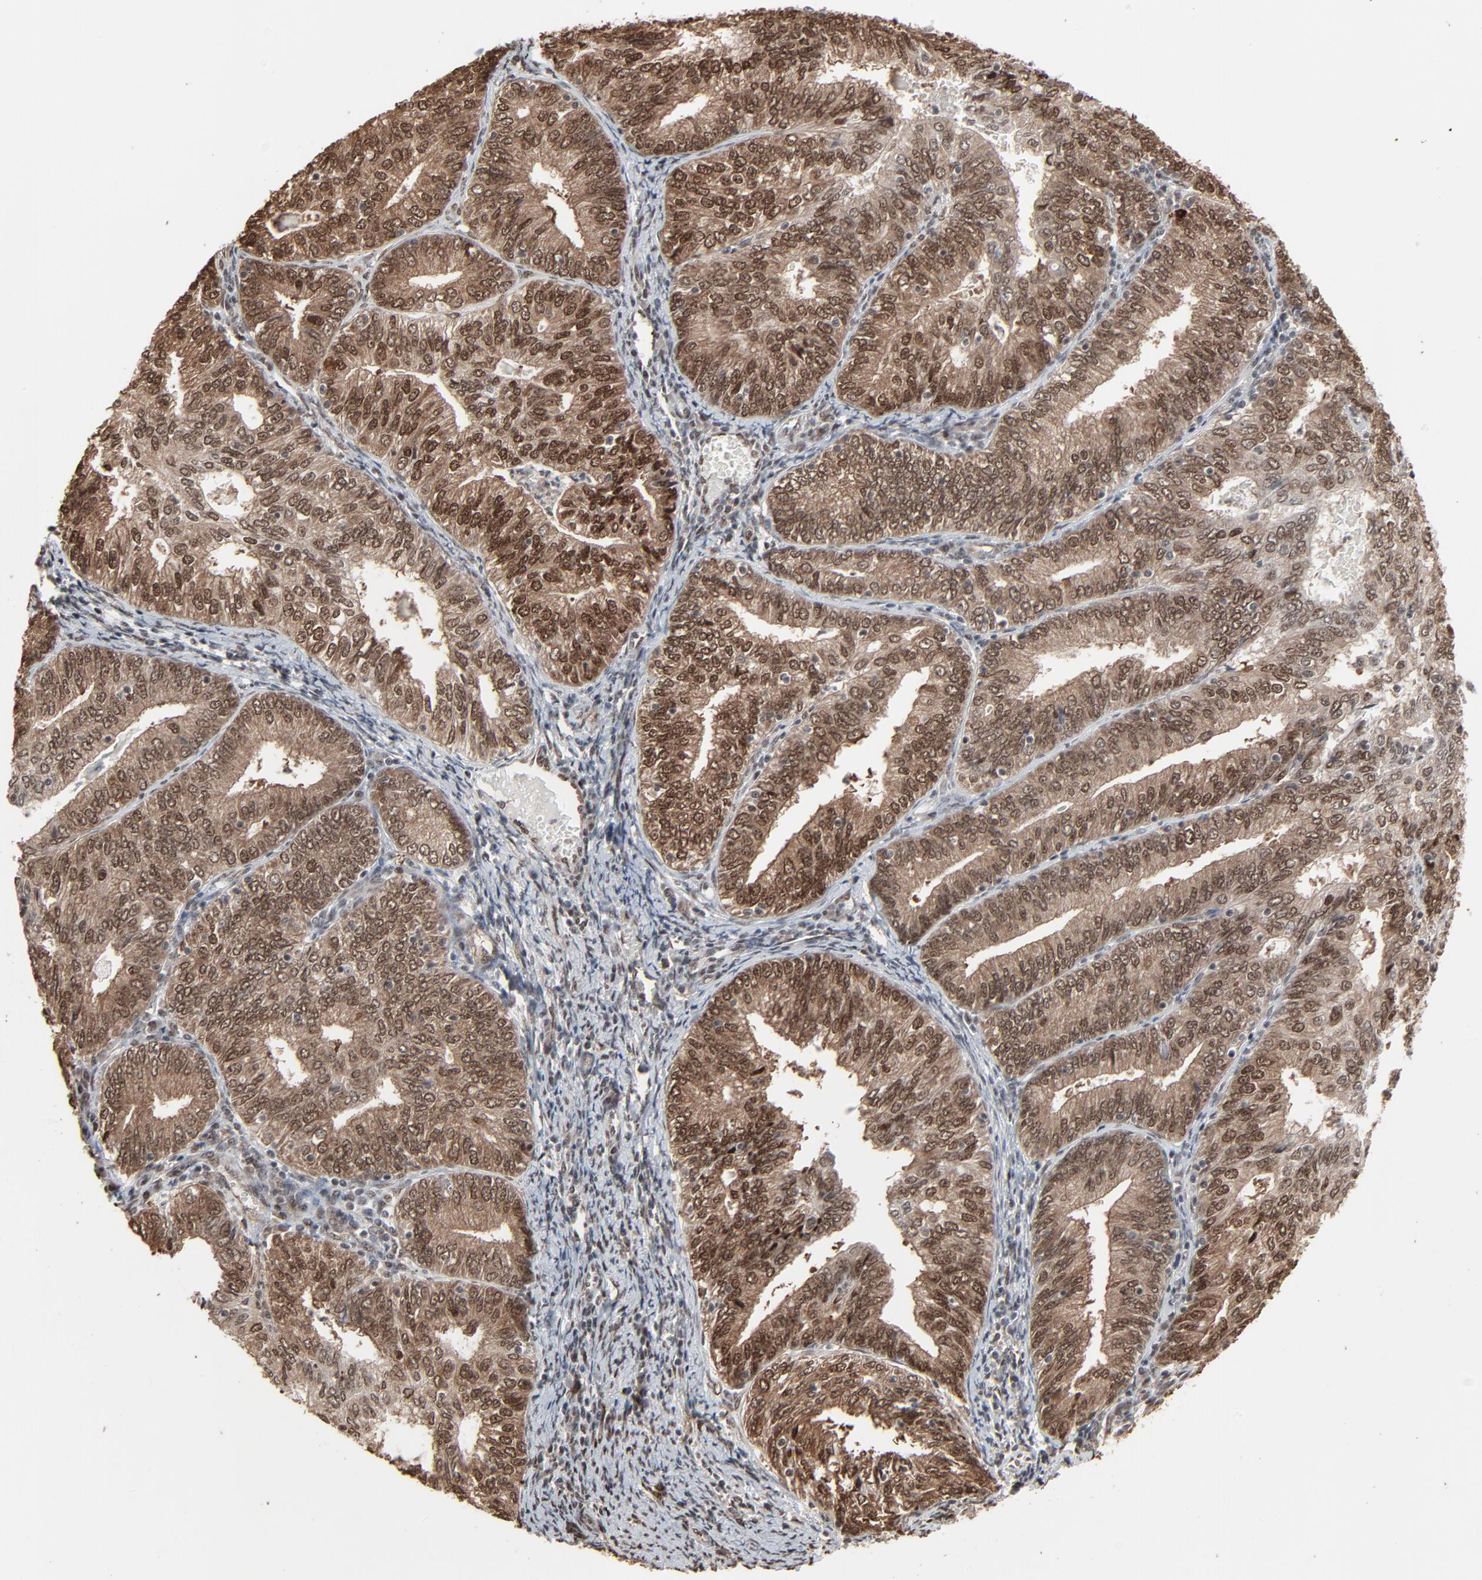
{"staining": {"intensity": "strong", "quantity": ">75%", "location": "cytoplasmic/membranous,nuclear"}, "tissue": "endometrial cancer", "cell_type": "Tumor cells", "image_type": "cancer", "snomed": [{"axis": "morphology", "description": "Adenocarcinoma, NOS"}, {"axis": "topography", "description": "Endometrium"}], "caption": "IHC image of neoplastic tissue: endometrial adenocarcinoma stained using IHC shows high levels of strong protein expression localized specifically in the cytoplasmic/membranous and nuclear of tumor cells, appearing as a cytoplasmic/membranous and nuclear brown color.", "gene": "MEIS2", "patient": {"sex": "female", "age": 69}}